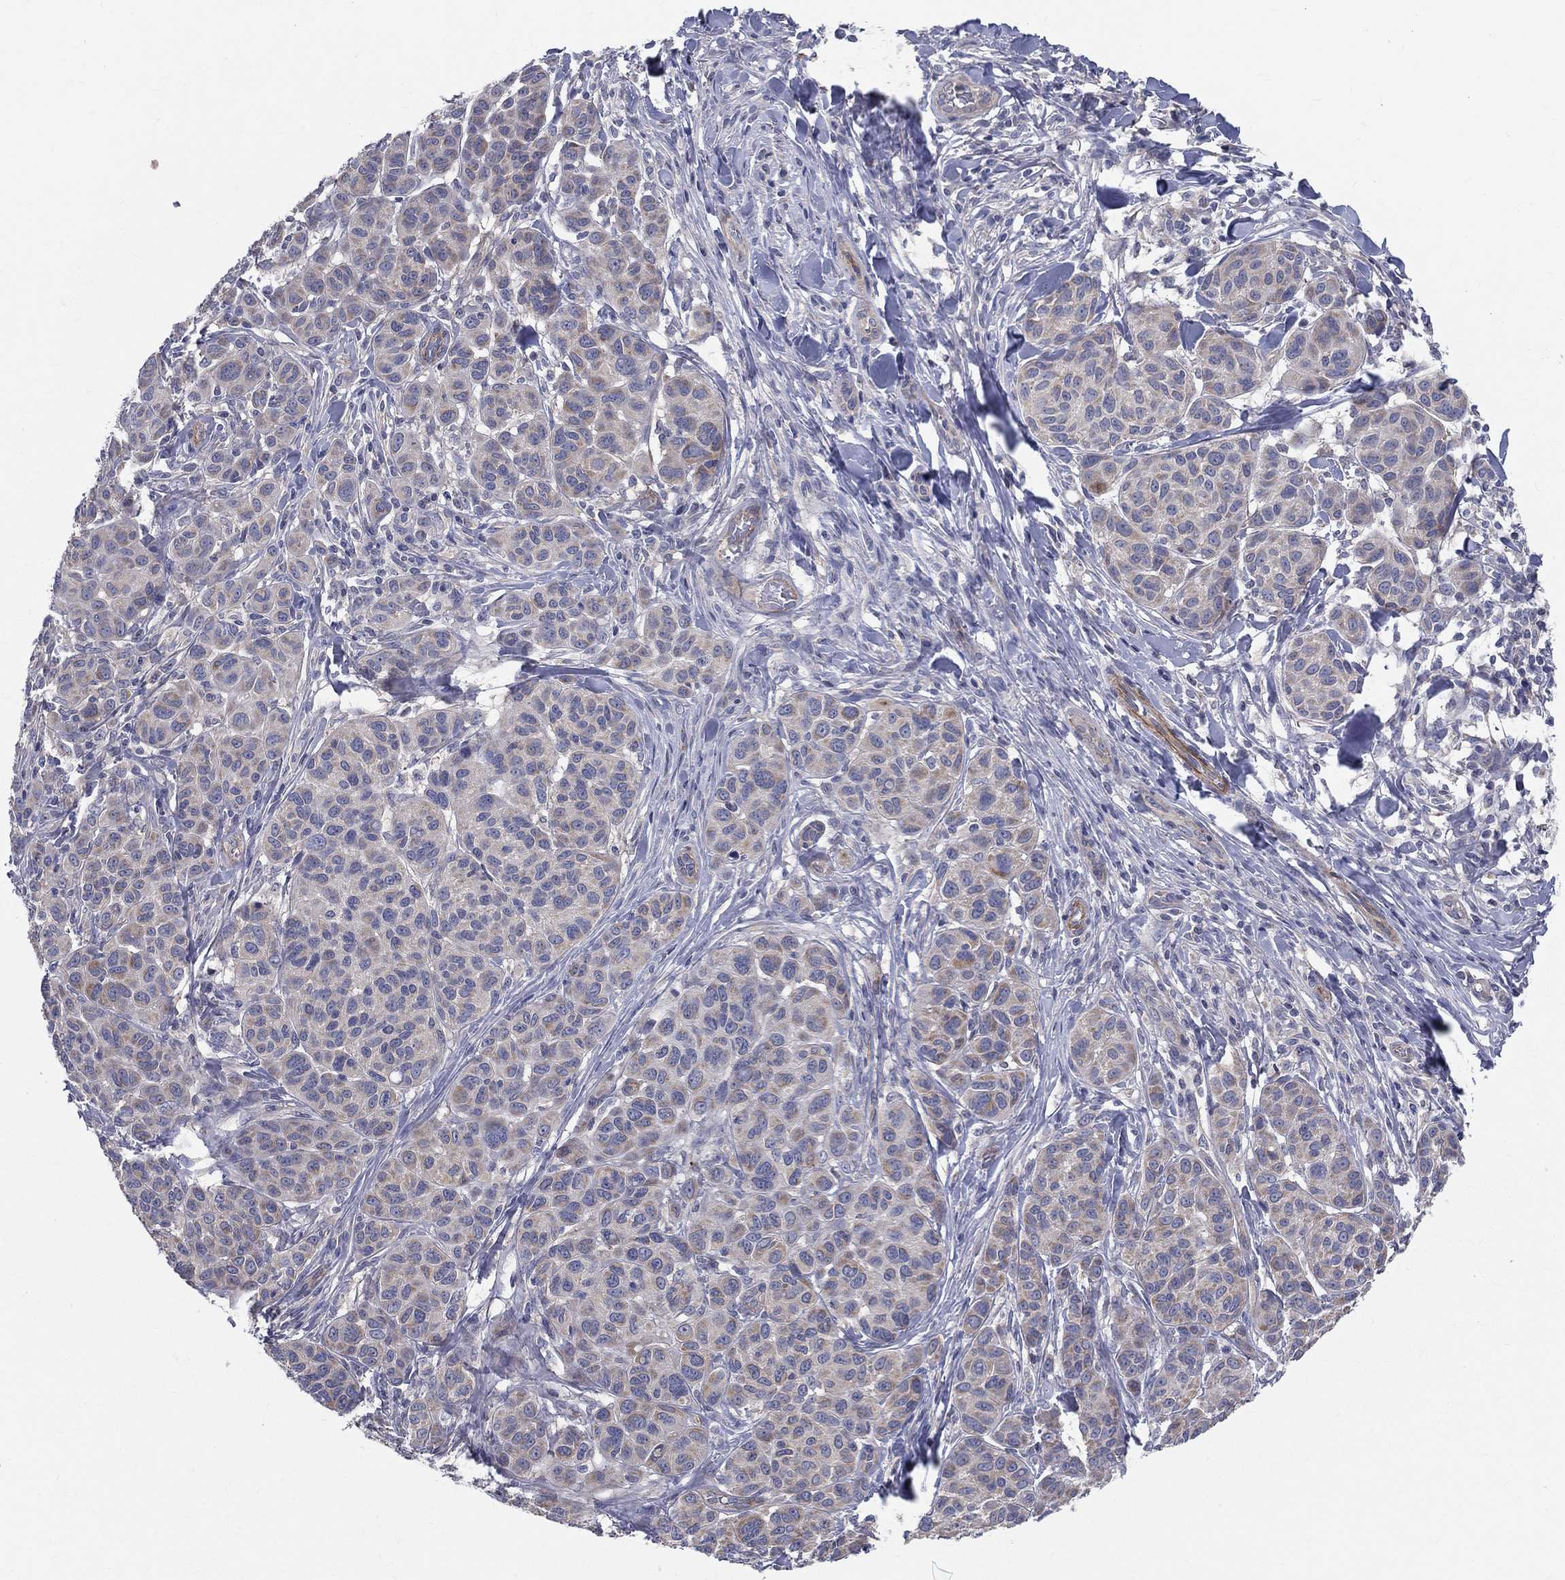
{"staining": {"intensity": "moderate", "quantity": "<25%", "location": "cytoplasmic/membranous"}, "tissue": "melanoma", "cell_type": "Tumor cells", "image_type": "cancer", "snomed": [{"axis": "morphology", "description": "Malignant melanoma, NOS"}, {"axis": "topography", "description": "Skin"}], "caption": "The immunohistochemical stain shows moderate cytoplasmic/membranous positivity in tumor cells of melanoma tissue.", "gene": "POMZP3", "patient": {"sex": "male", "age": 79}}